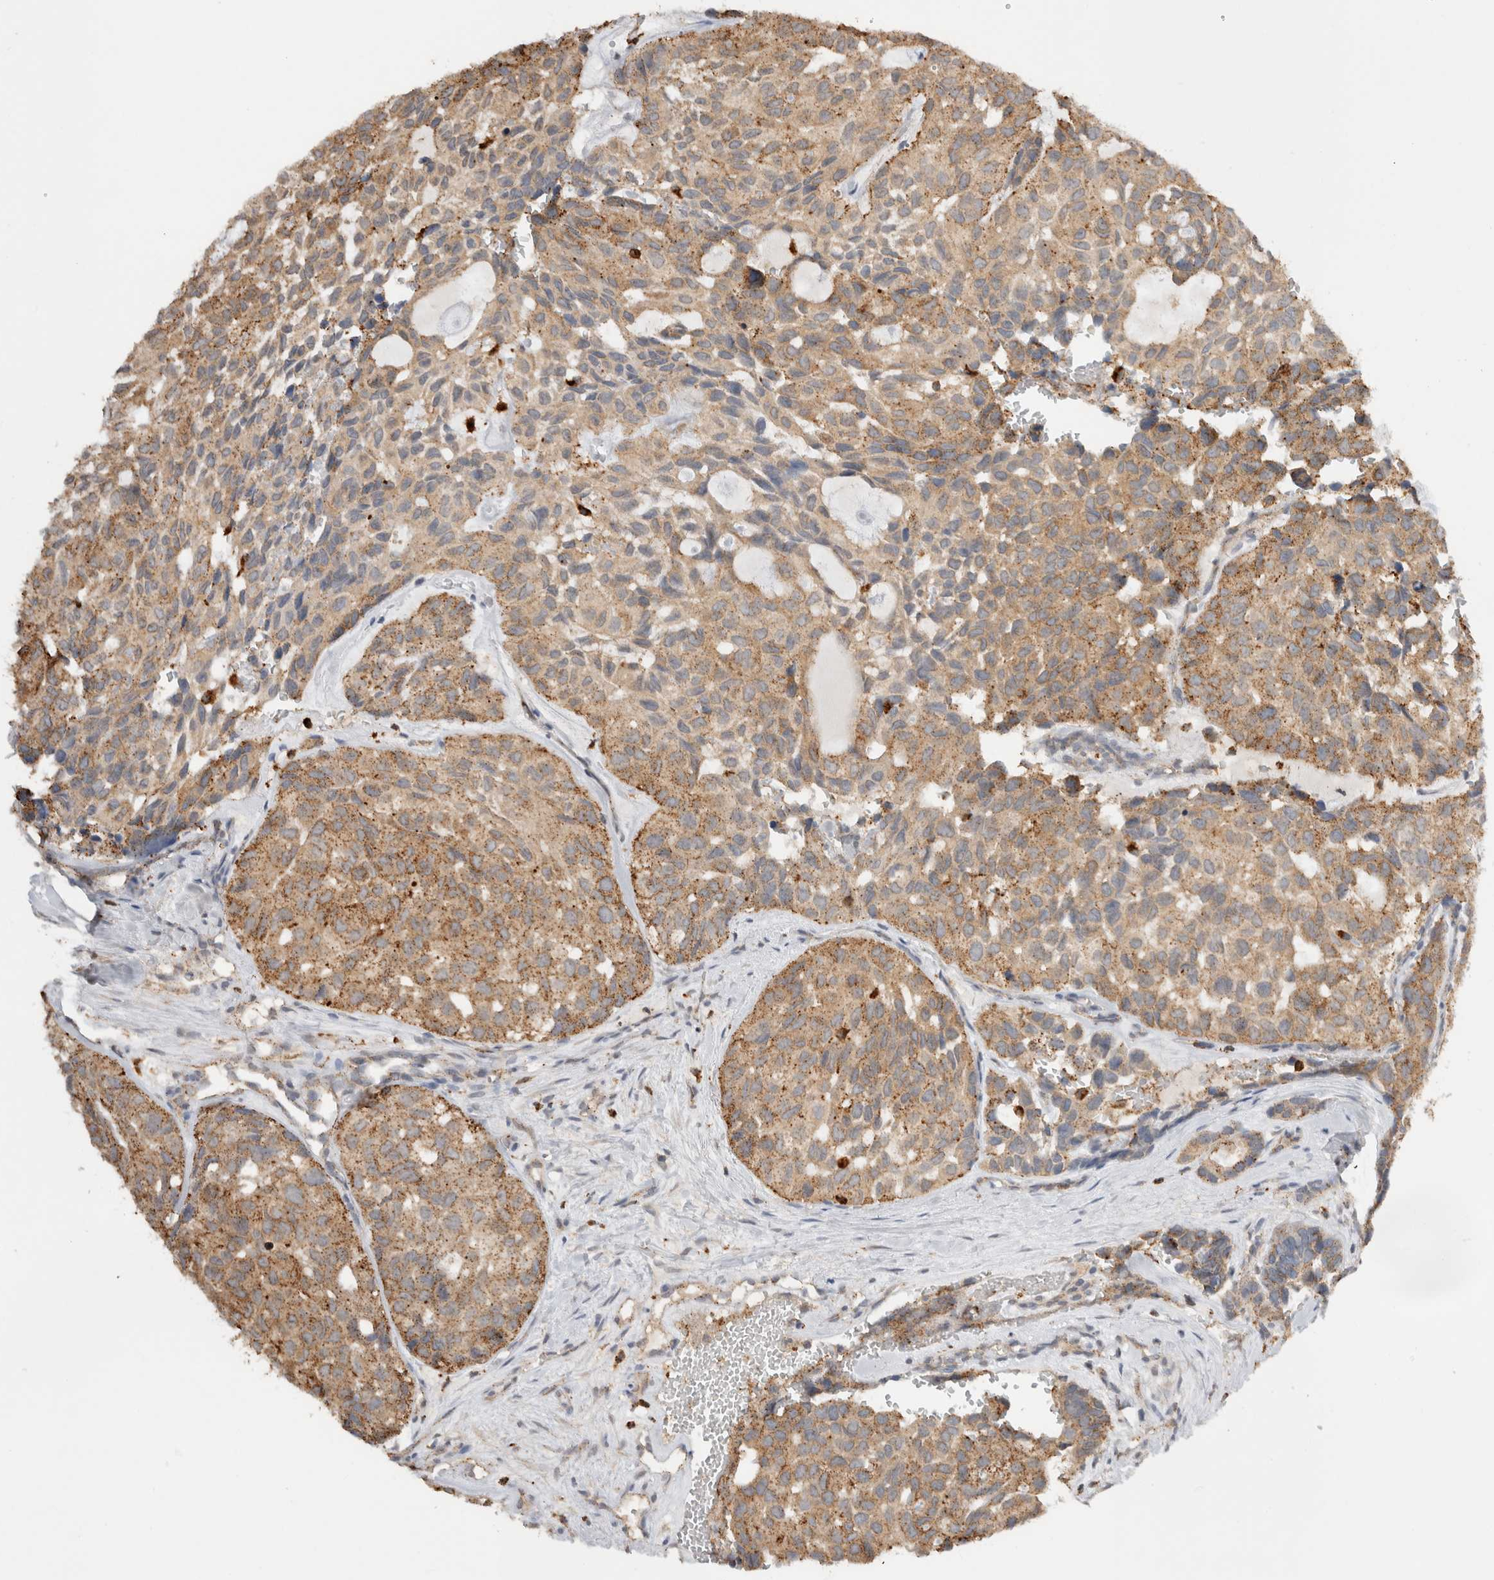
{"staining": {"intensity": "moderate", "quantity": ">75%", "location": "cytoplasmic/membranous"}, "tissue": "head and neck cancer", "cell_type": "Tumor cells", "image_type": "cancer", "snomed": [{"axis": "morphology", "description": "Adenocarcinoma, NOS"}, {"axis": "topography", "description": "Salivary gland, NOS"}, {"axis": "topography", "description": "Head-Neck"}], "caption": "Moderate cytoplasmic/membranous protein expression is seen in about >75% of tumor cells in head and neck adenocarcinoma.", "gene": "GNS", "patient": {"sex": "female", "age": 76}}